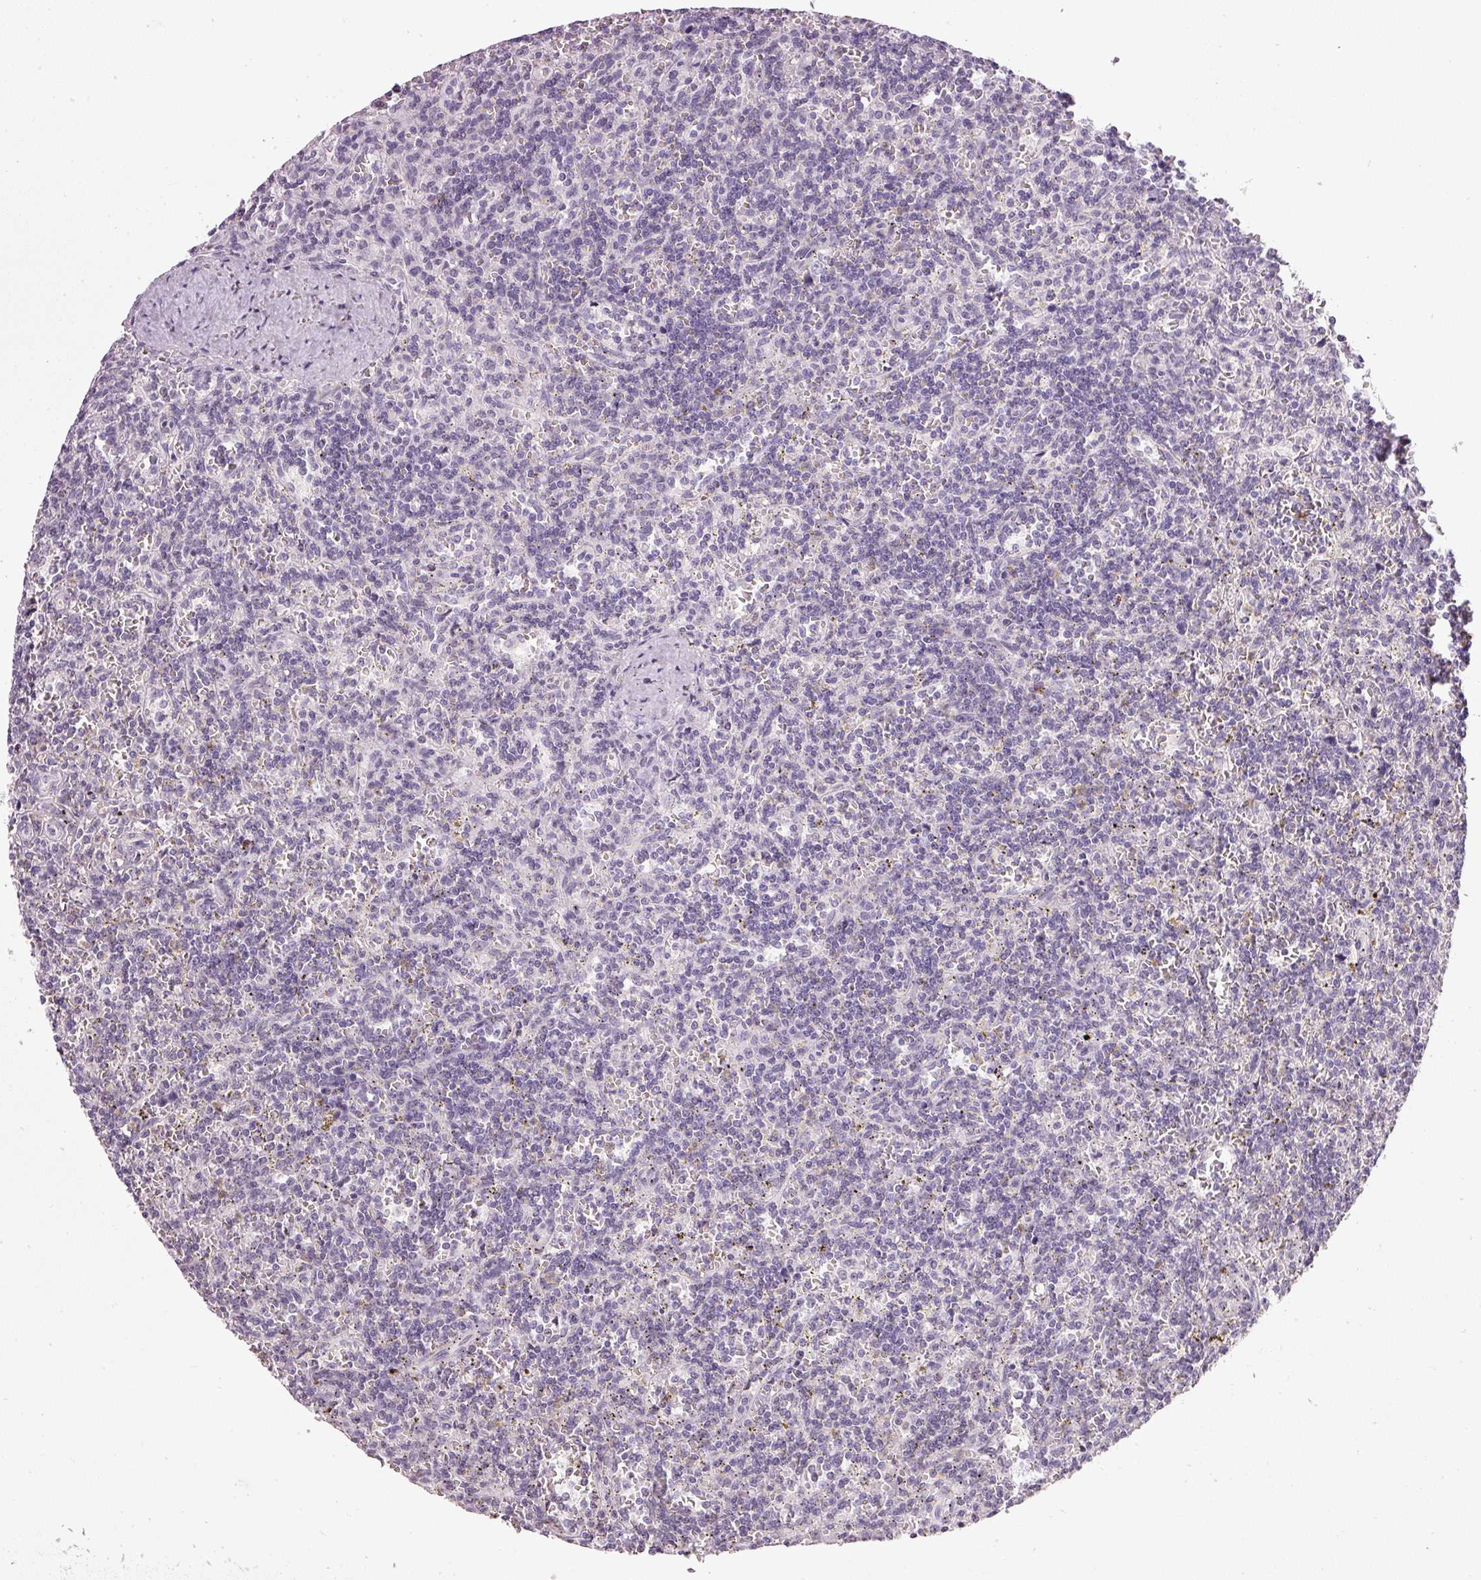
{"staining": {"intensity": "negative", "quantity": "none", "location": "none"}, "tissue": "lymphoma", "cell_type": "Tumor cells", "image_type": "cancer", "snomed": [{"axis": "morphology", "description": "Malignant lymphoma, non-Hodgkin's type, Low grade"}, {"axis": "topography", "description": "Spleen"}], "caption": "A high-resolution image shows IHC staining of malignant lymphoma, non-Hodgkin's type (low-grade), which reveals no significant staining in tumor cells.", "gene": "NRDE2", "patient": {"sex": "male", "age": 73}}